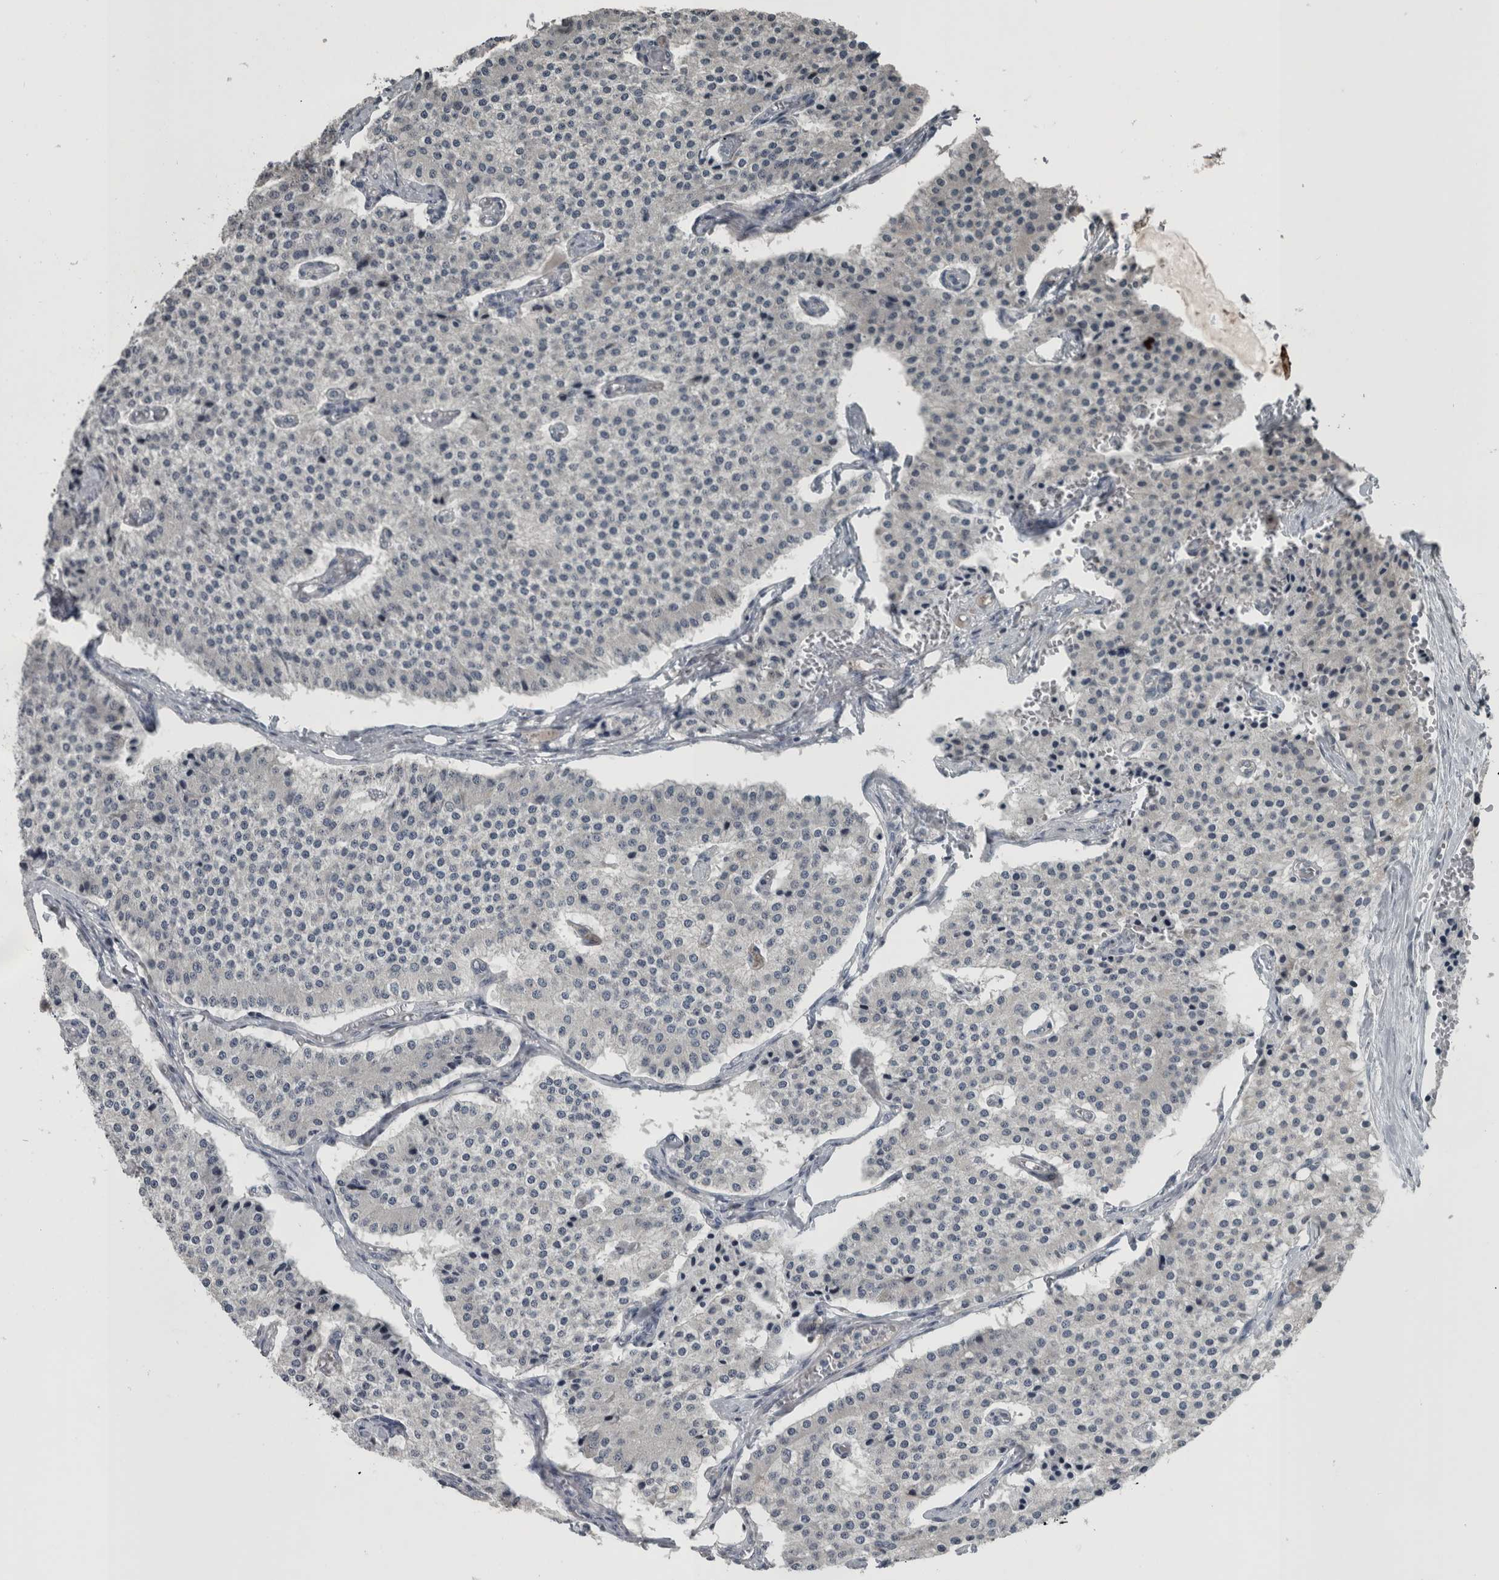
{"staining": {"intensity": "negative", "quantity": "none", "location": "none"}, "tissue": "carcinoid", "cell_type": "Tumor cells", "image_type": "cancer", "snomed": [{"axis": "morphology", "description": "Carcinoid, malignant, NOS"}, {"axis": "topography", "description": "Colon"}], "caption": "Immunohistochemical staining of carcinoid (malignant) shows no significant positivity in tumor cells. (Stains: DAB (3,3'-diaminobenzidine) immunohistochemistry with hematoxylin counter stain, Microscopy: brightfield microscopy at high magnification).", "gene": "KRT20", "patient": {"sex": "female", "age": 52}}